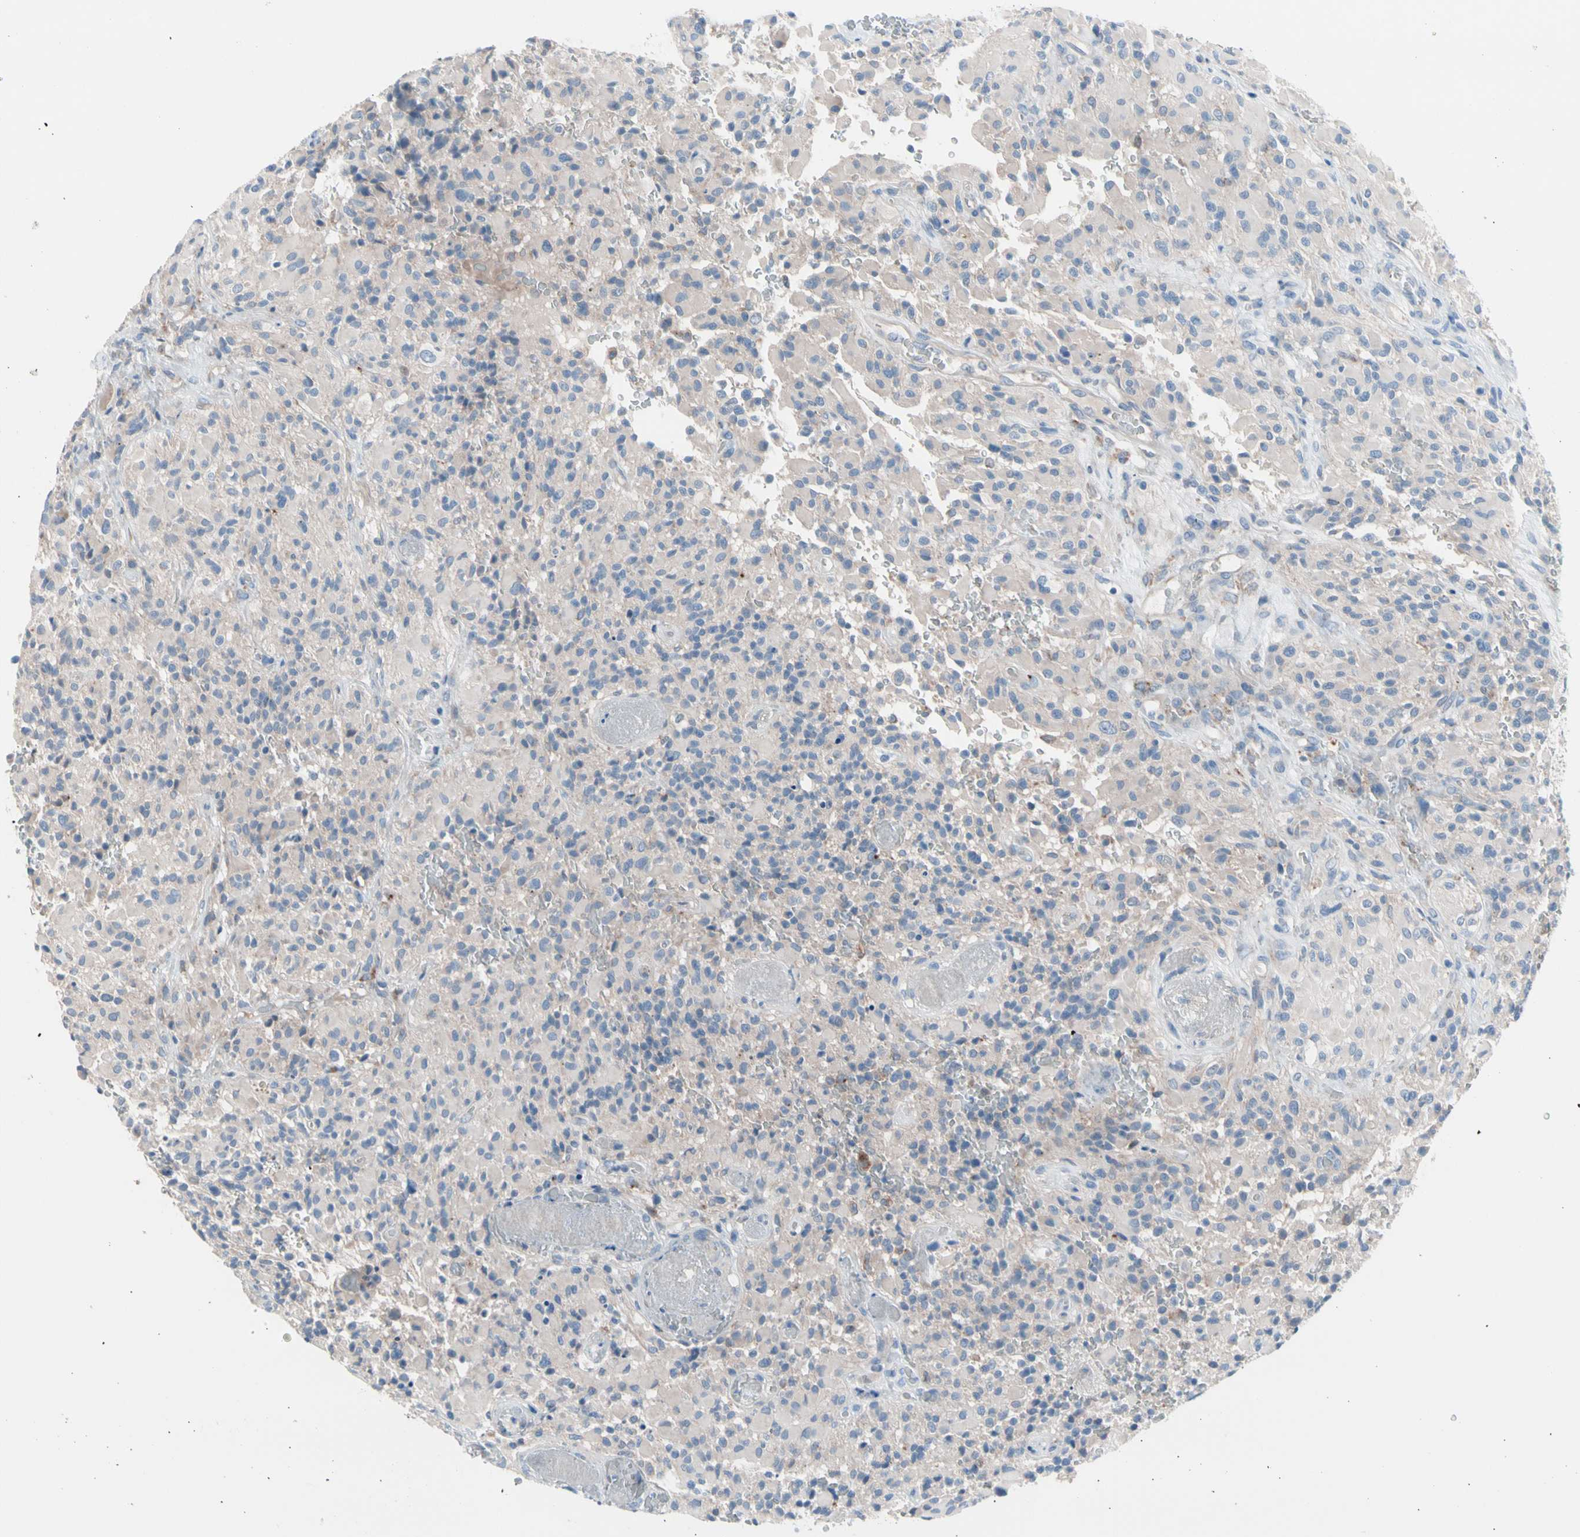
{"staining": {"intensity": "weak", "quantity": "<25%", "location": "cytoplasmic/membranous"}, "tissue": "glioma", "cell_type": "Tumor cells", "image_type": "cancer", "snomed": [{"axis": "morphology", "description": "Glioma, malignant, High grade"}, {"axis": "topography", "description": "Brain"}], "caption": "Image shows no significant protein positivity in tumor cells of glioma.", "gene": "CASQ1", "patient": {"sex": "male", "age": 71}}